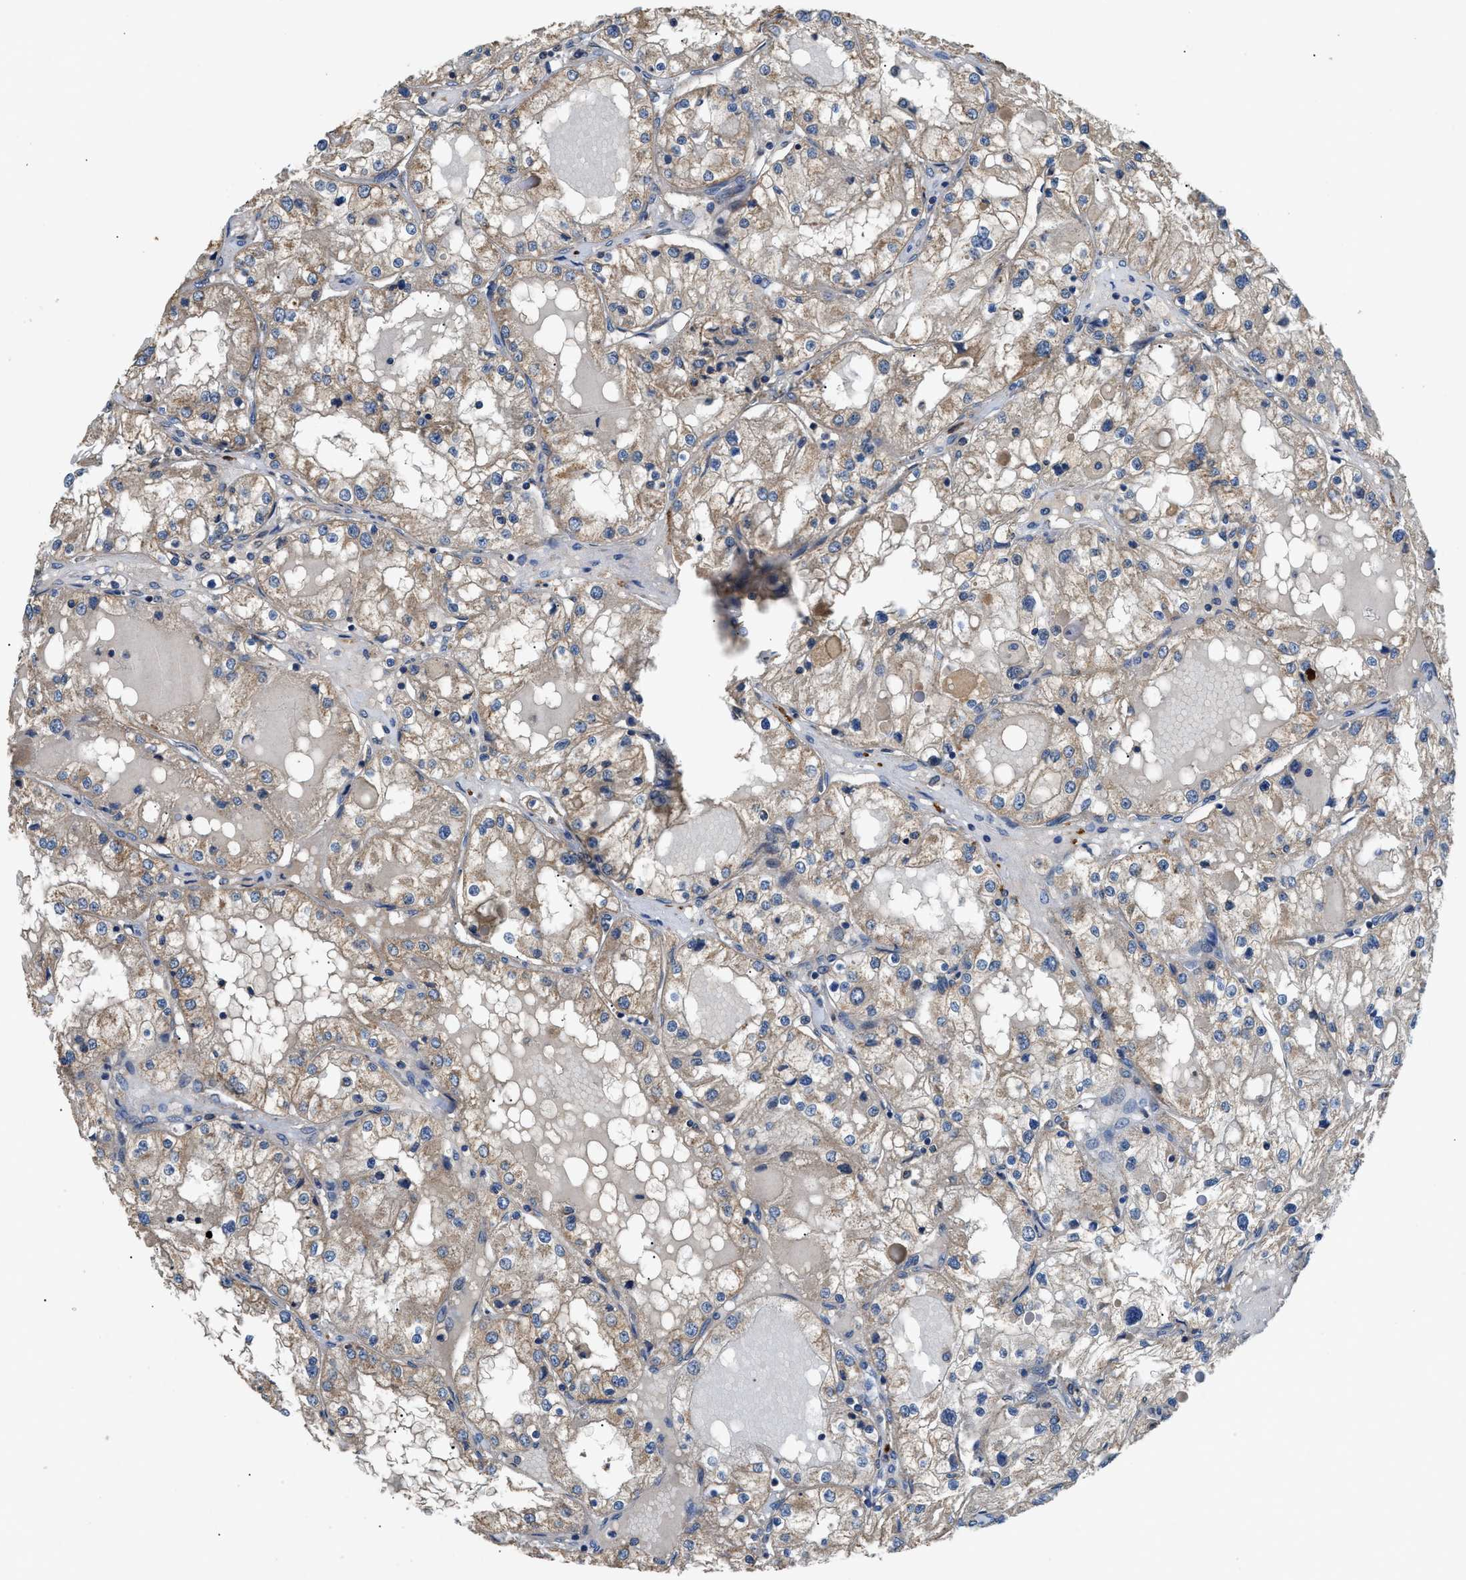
{"staining": {"intensity": "weak", "quantity": ">75%", "location": "cytoplasmic/membranous"}, "tissue": "renal cancer", "cell_type": "Tumor cells", "image_type": "cancer", "snomed": [{"axis": "morphology", "description": "Adenocarcinoma, NOS"}, {"axis": "topography", "description": "Kidney"}], "caption": "Immunohistochemistry histopathology image of adenocarcinoma (renal) stained for a protein (brown), which displays low levels of weak cytoplasmic/membranous positivity in about >75% of tumor cells.", "gene": "CDK15", "patient": {"sex": "male", "age": 68}}